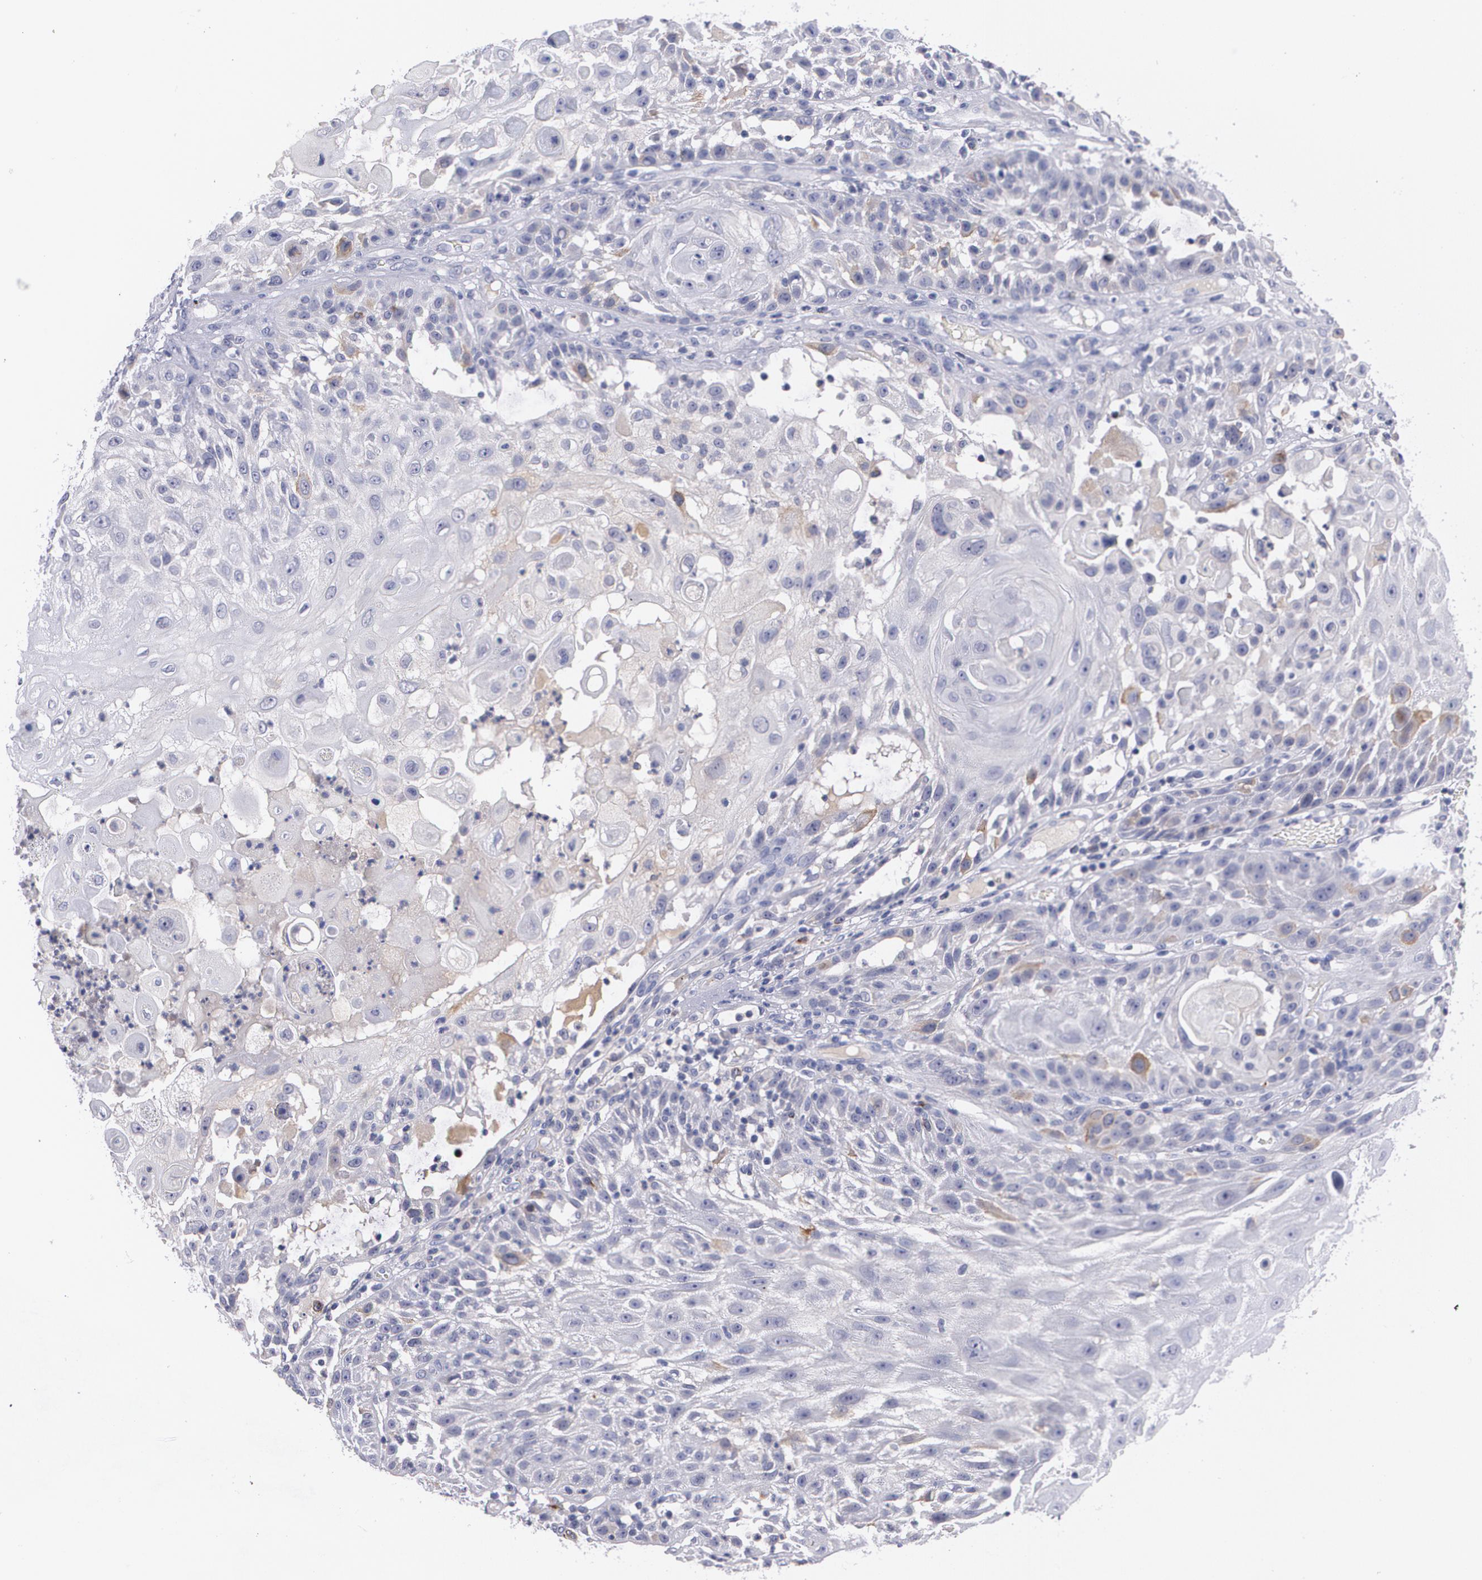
{"staining": {"intensity": "moderate", "quantity": "<25%", "location": "cytoplasmic/membranous"}, "tissue": "skin cancer", "cell_type": "Tumor cells", "image_type": "cancer", "snomed": [{"axis": "morphology", "description": "Squamous cell carcinoma, NOS"}, {"axis": "topography", "description": "Skin"}], "caption": "Immunohistochemistry (IHC) photomicrograph of skin squamous cell carcinoma stained for a protein (brown), which demonstrates low levels of moderate cytoplasmic/membranous expression in approximately <25% of tumor cells.", "gene": "HMMR", "patient": {"sex": "female", "age": 89}}